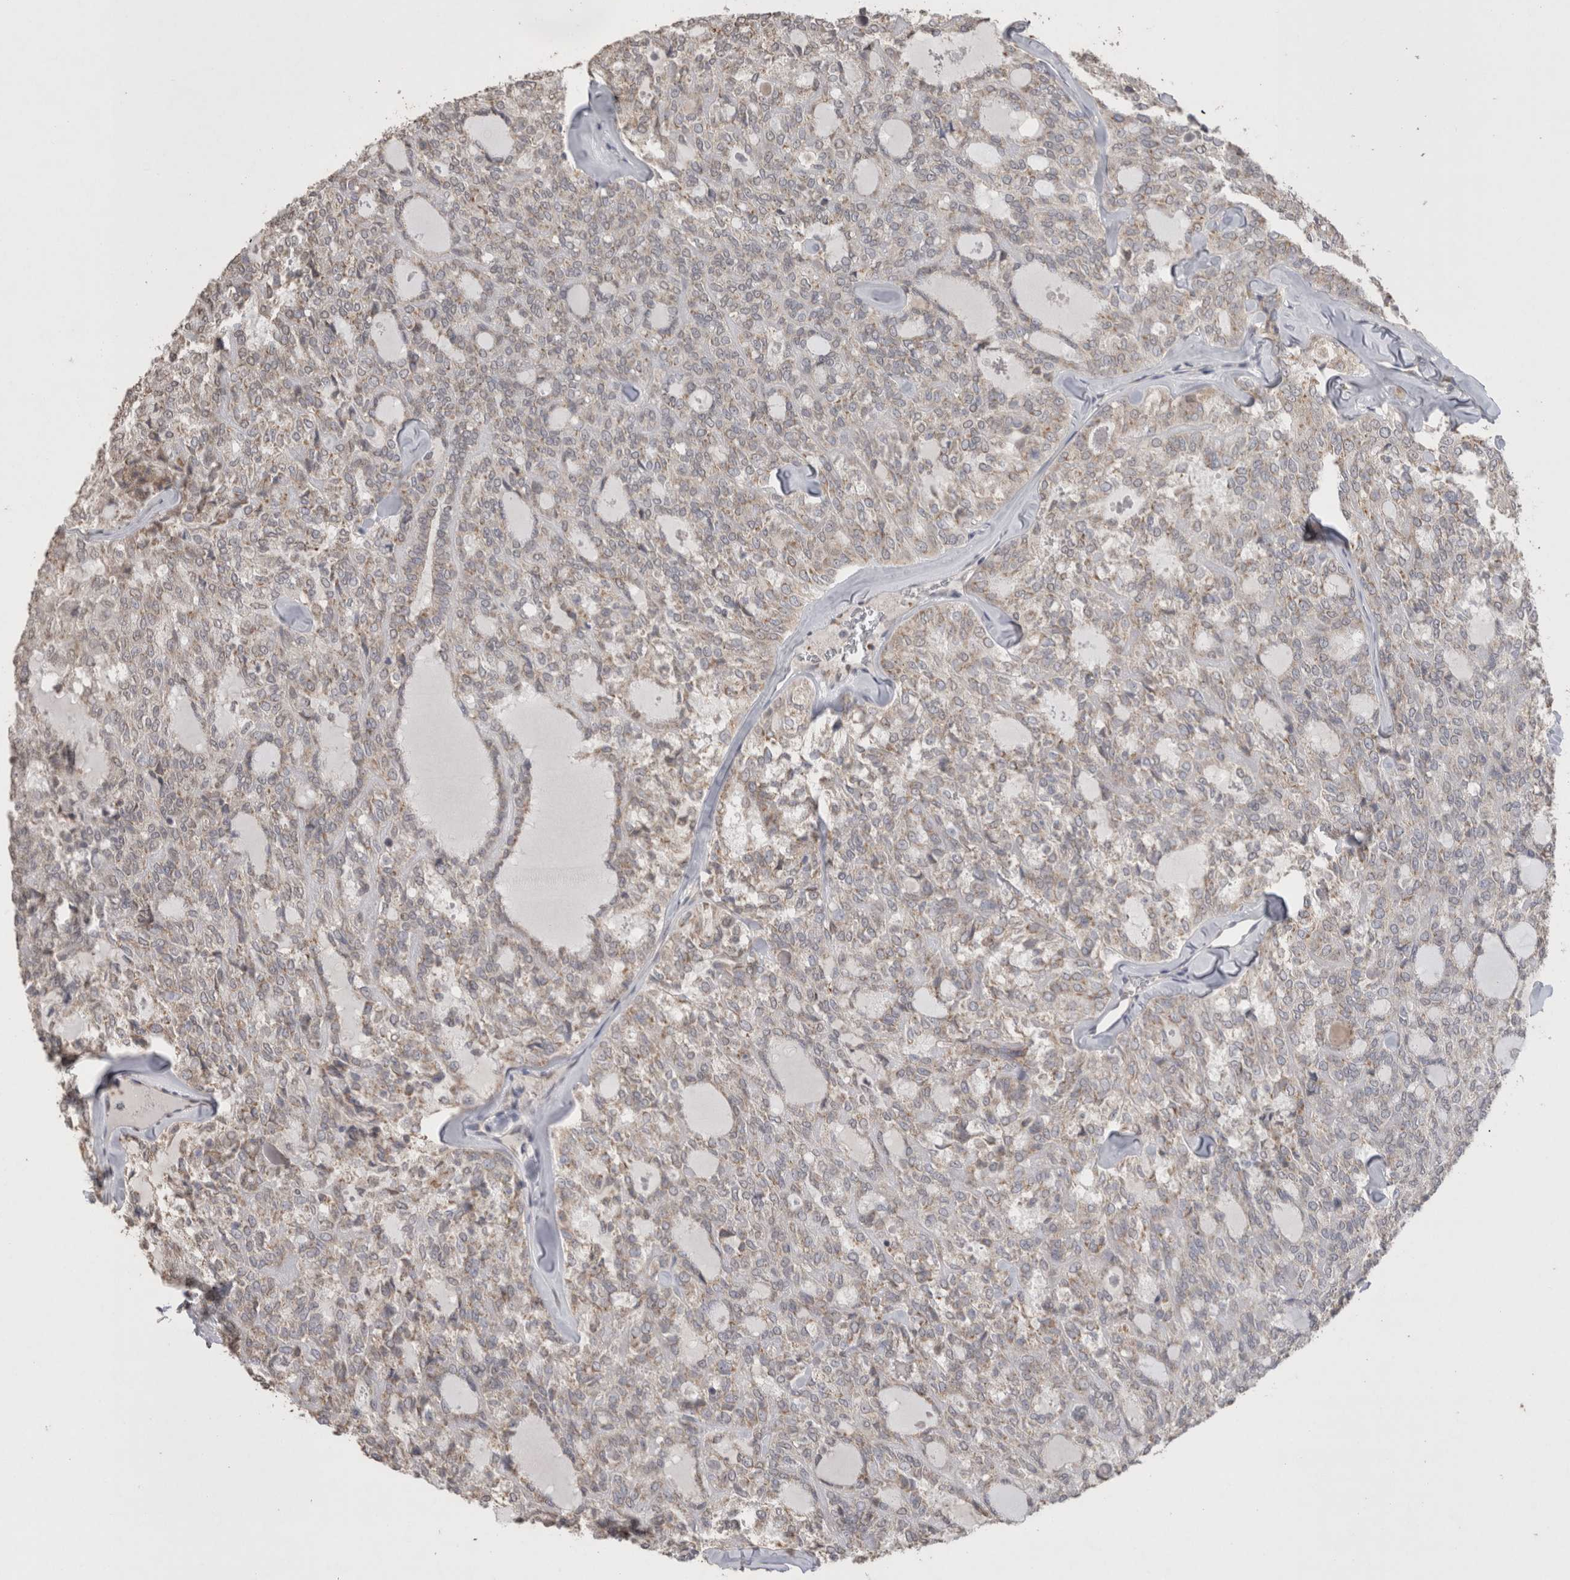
{"staining": {"intensity": "negative", "quantity": "none", "location": "none"}, "tissue": "thyroid cancer", "cell_type": "Tumor cells", "image_type": "cancer", "snomed": [{"axis": "morphology", "description": "Follicular adenoma carcinoma, NOS"}, {"axis": "topography", "description": "Thyroid gland"}], "caption": "This is an IHC photomicrograph of human follicular adenoma carcinoma (thyroid). There is no expression in tumor cells.", "gene": "NOMO1", "patient": {"sex": "male", "age": 75}}